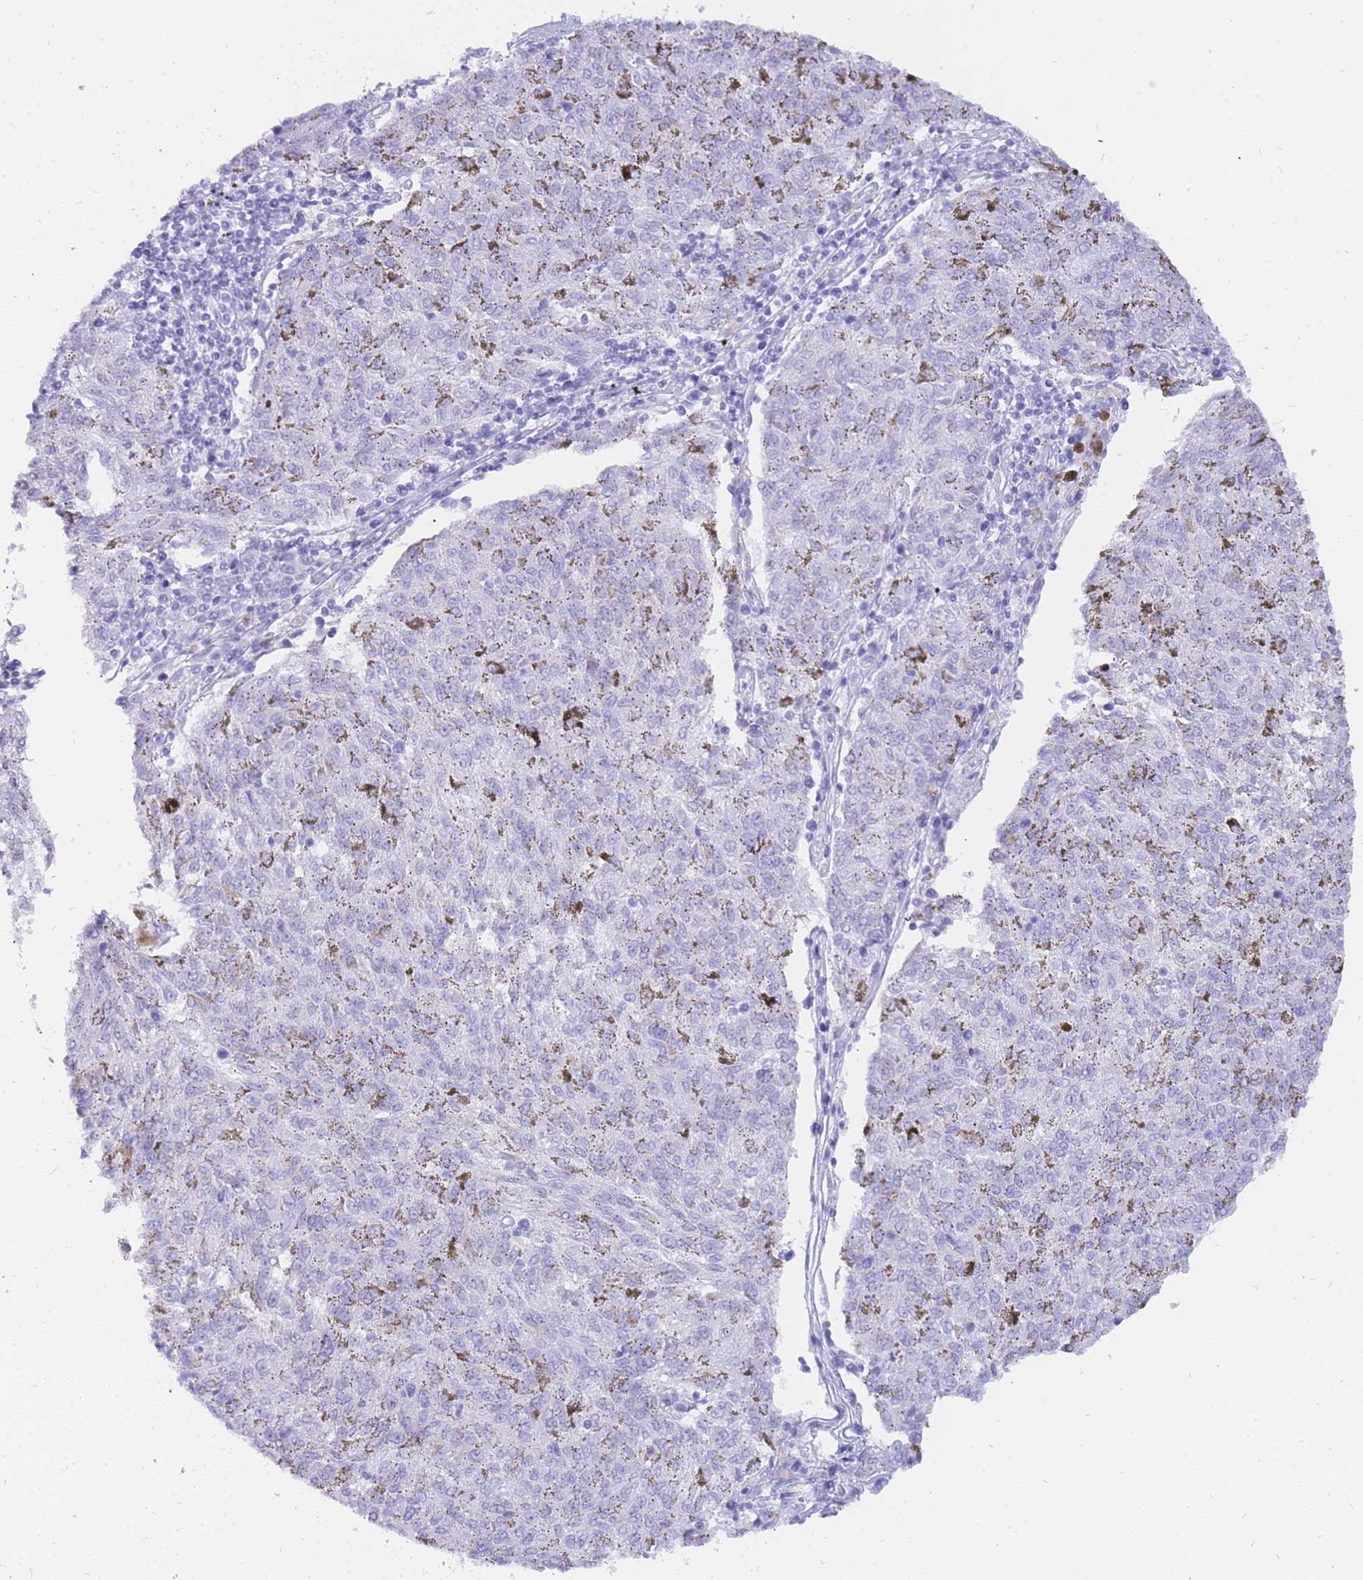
{"staining": {"intensity": "negative", "quantity": "none", "location": "none"}, "tissue": "melanoma", "cell_type": "Tumor cells", "image_type": "cancer", "snomed": [{"axis": "morphology", "description": "Malignant melanoma, NOS"}, {"axis": "topography", "description": "Skin"}], "caption": "This is a image of immunohistochemistry (IHC) staining of melanoma, which shows no expression in tumor cells.", "gene": "HERC1", "patient": {"sex": "female", "age": 72}}